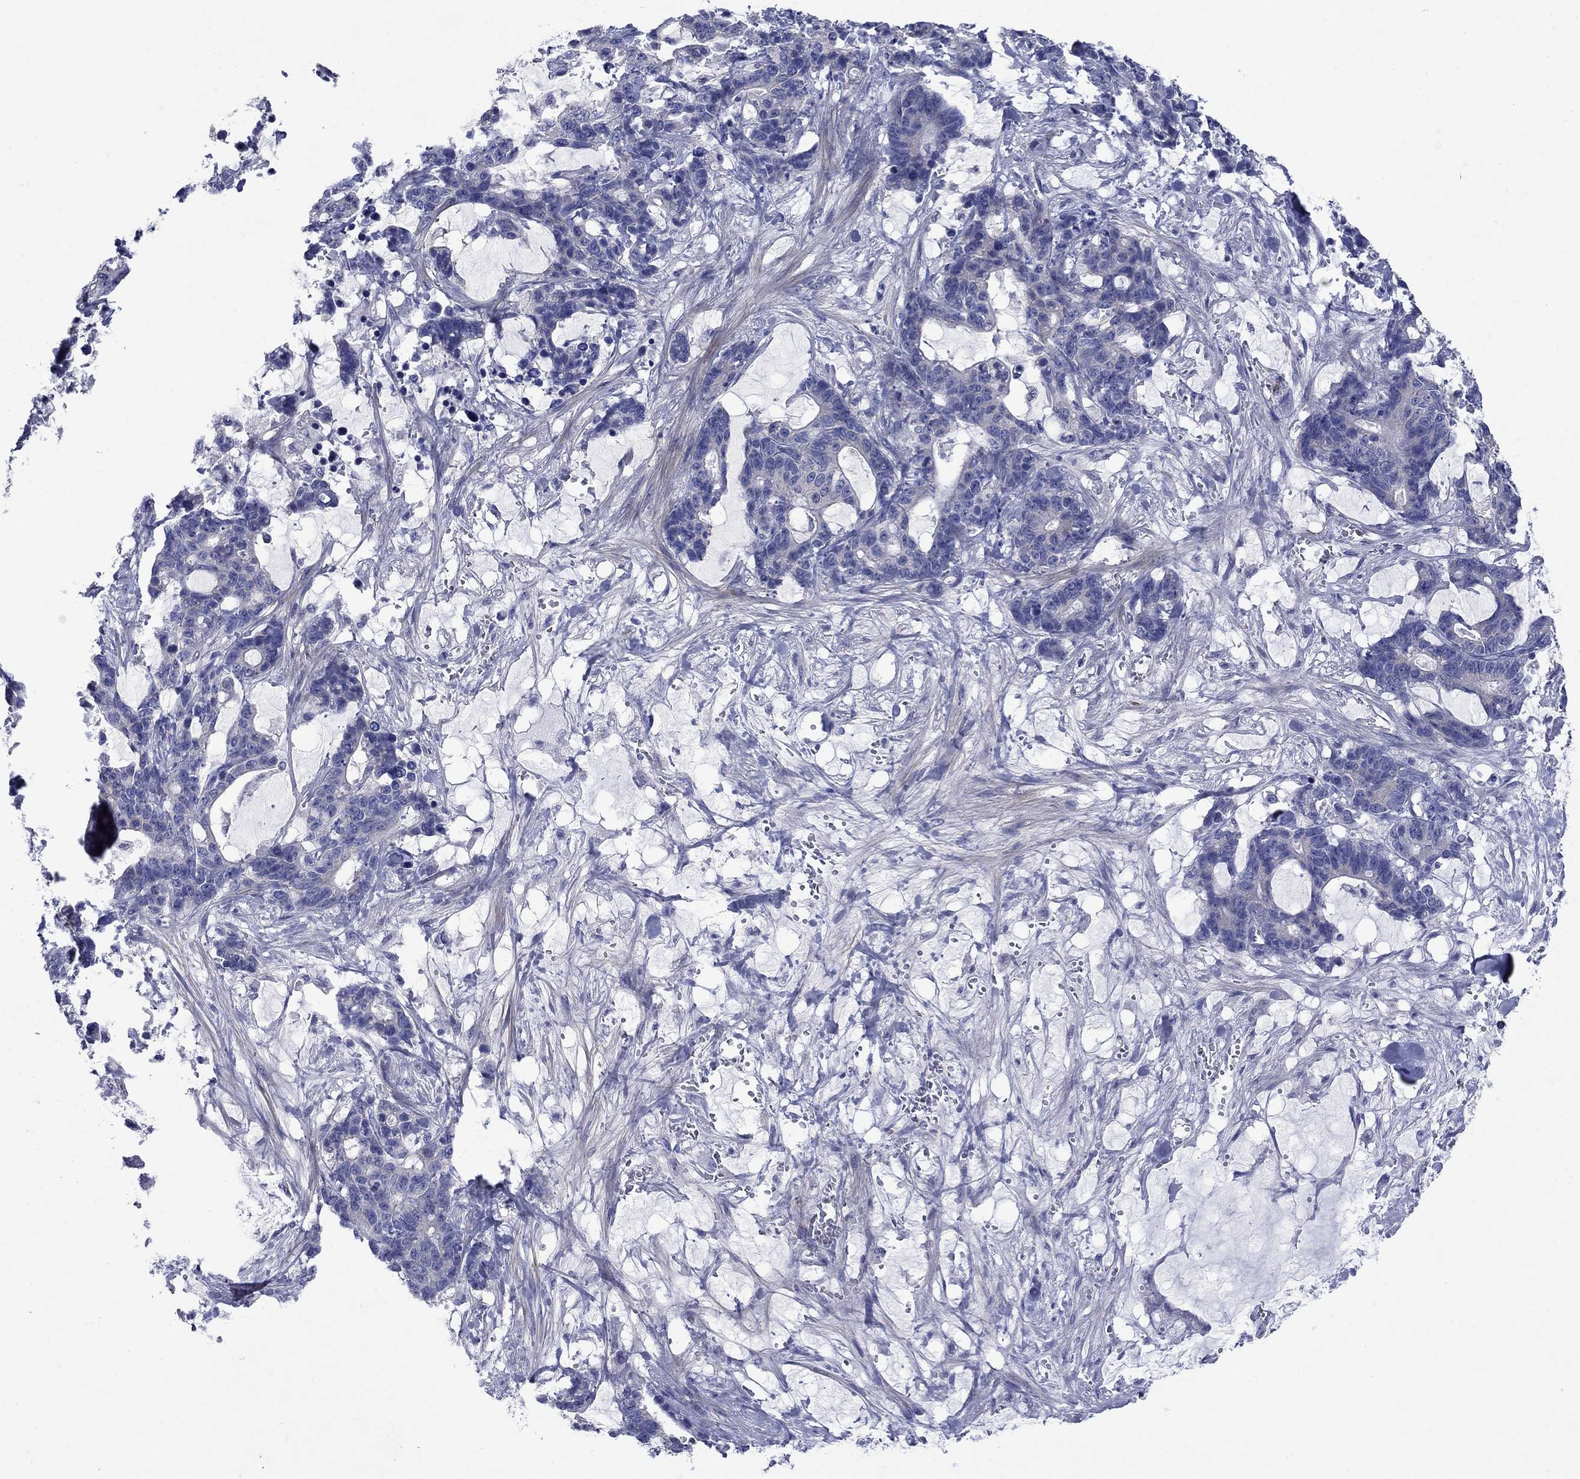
{"staining": {"intensity": "negative", "quantity": "none", "location": "none"}, "tissue": "stomach cancer", "cell_type": "Tumor cells", "image_type": "cancer", "snomed": [{"axis": "morphology", "description": "Normal tissue, NOS"}, {"axis": "morphology", "description": "Adenocarcinoma, NOS"}, {"axis": "topography", "description": "Stomach"}], "caption": "Human stomach adenocarcinoma stained for a protein using immunohistochemistry shows no staining in tumor cells.", "gene": "SULT2B1", "patient": {"sex": "female", "age": 64}}